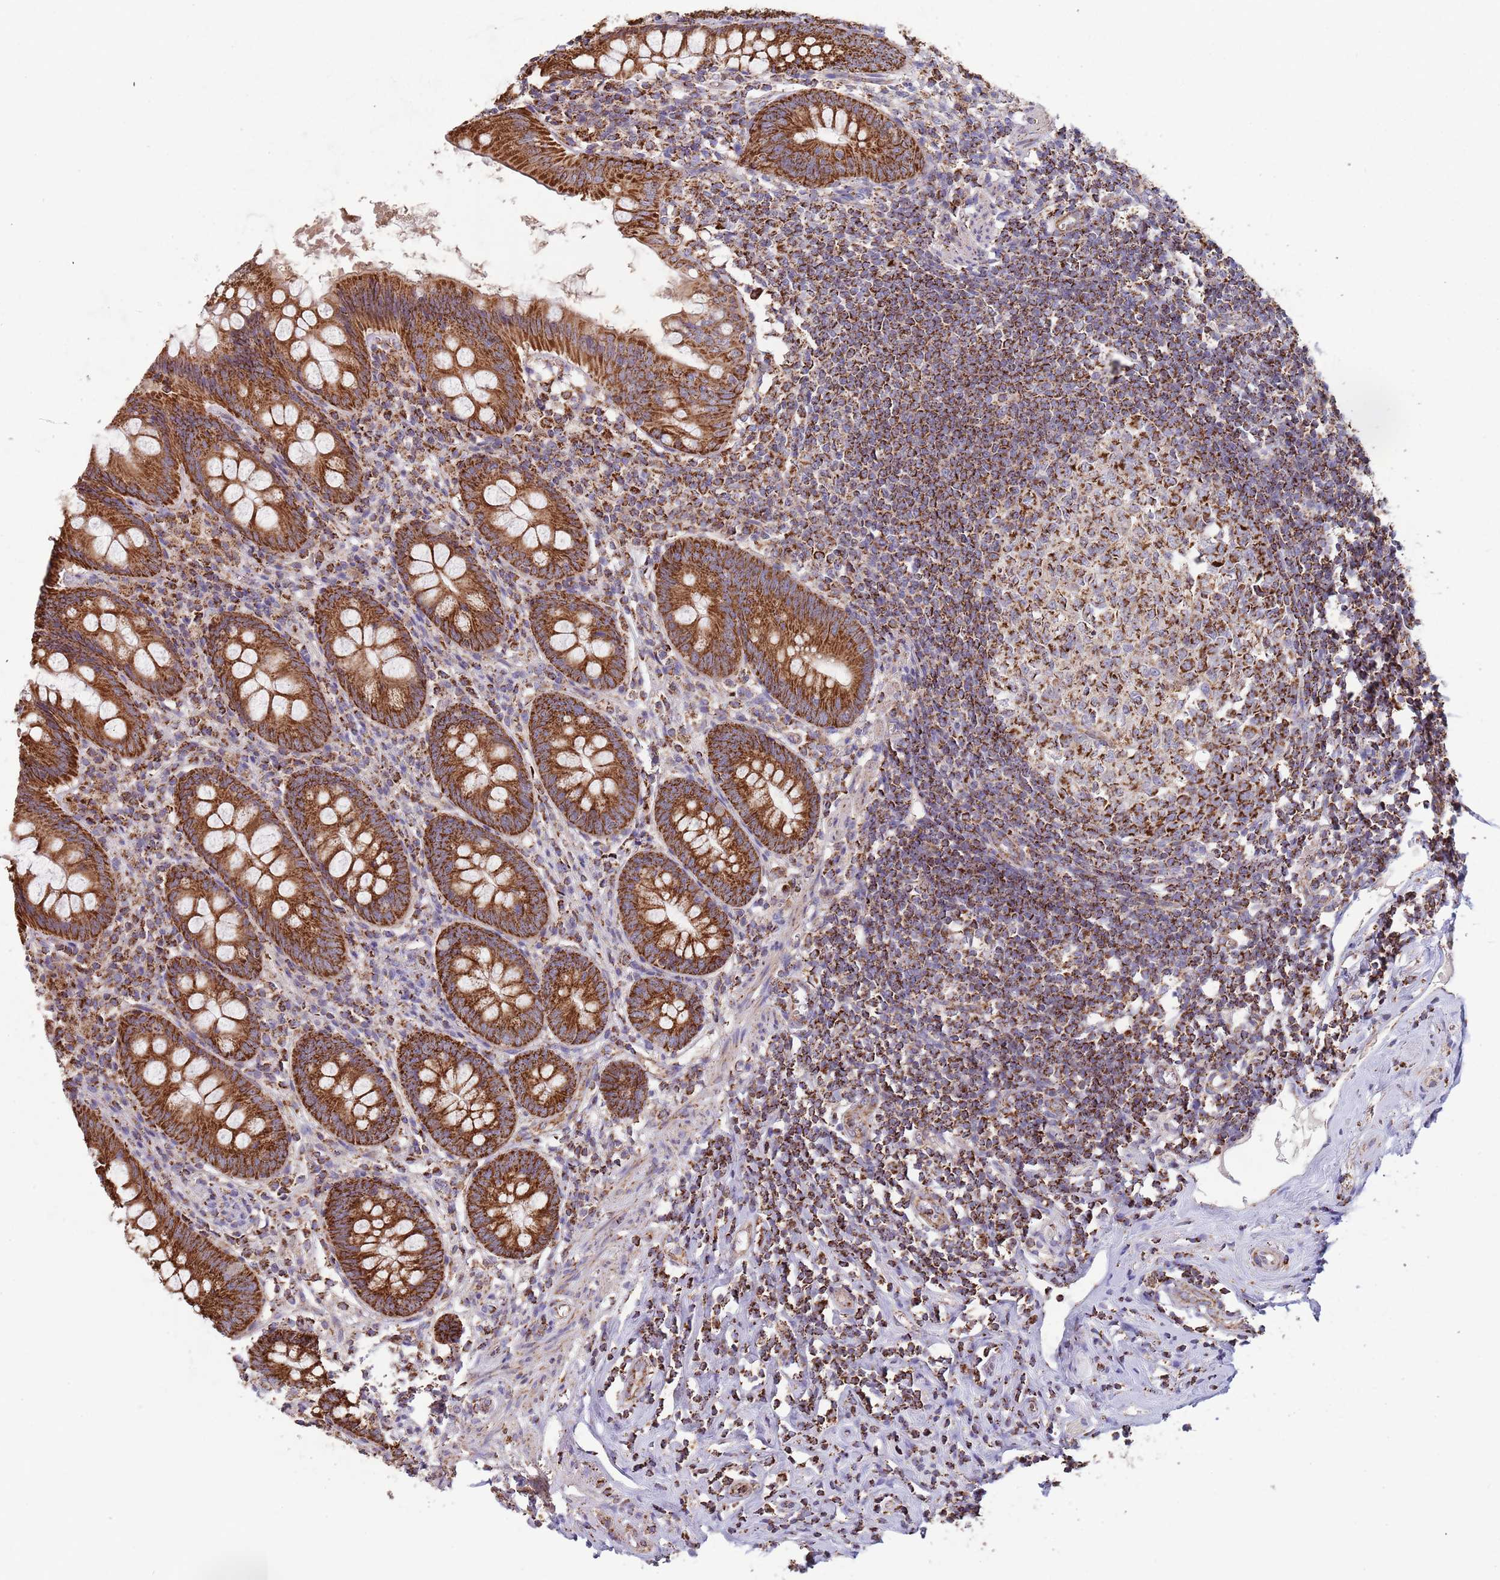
{"staining": {"intensity": "strong", "quantity": ">75%", "location": "cytoplasmic/membranous"}, "tissue": "appendix", "cell_type": "Glandular cells", "image_type": "normal", "snomed": [{"axis": "morphology", "description": "Normal tissue, NOS"}, {"axis": "topography", "description": "Appendix"}], "caption": "This micrograph shows IHC staining of benign appendix, with high strong cytoplasmic/membranous positivity in approximately >75% of glandular cells.", "gene": "VPS16", "patient": {"sex": "female", "age": 51}}